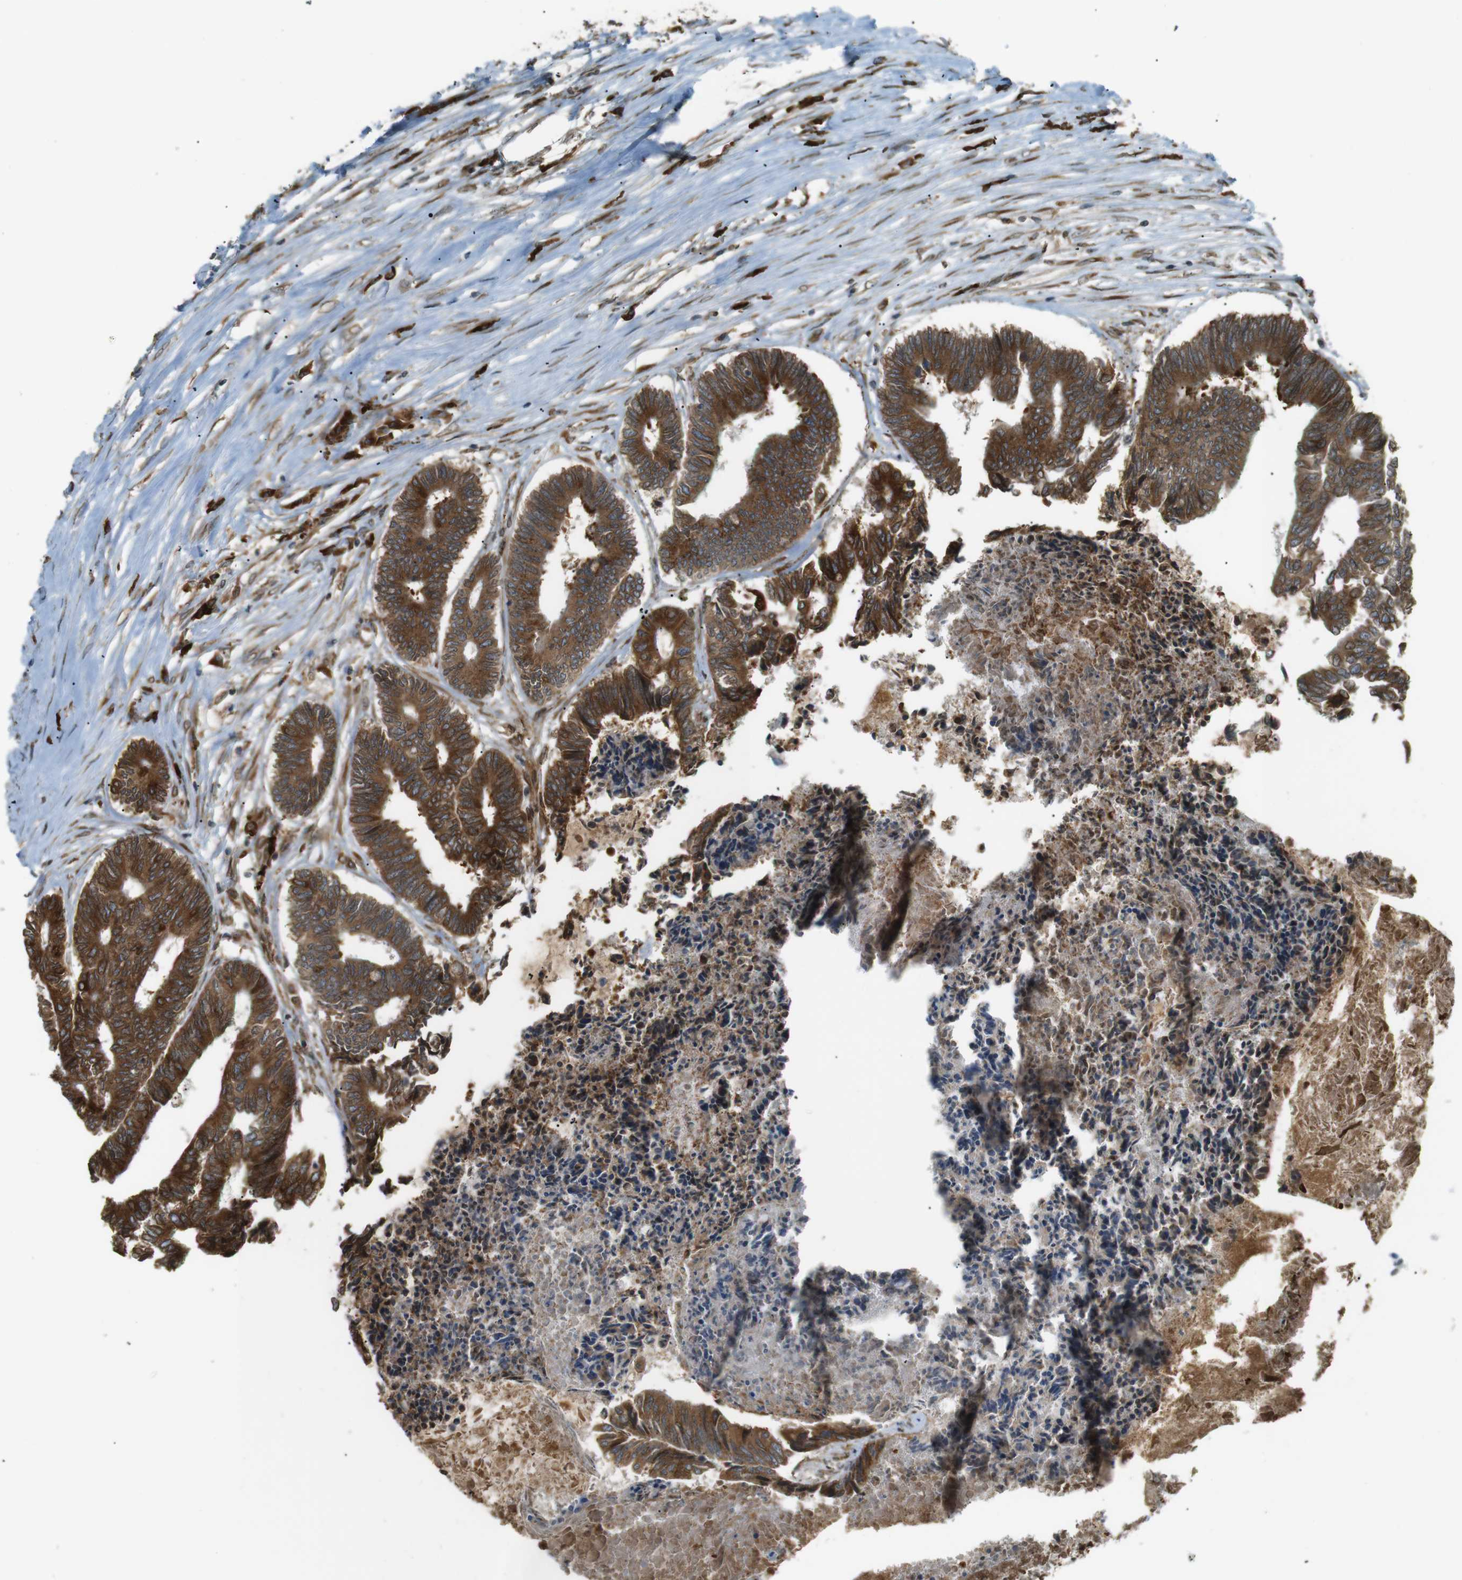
{"staining": {"intensity": "strong", "quantity": ">75%", "location": "cytoplasmic/membranous"}, "tissue": "colorectal cancer", "cell_type": "Tumor cells", "image_type": "cancer", "snomed": [{"axis": "morphology", "description": "Adenocarcinoma, NOS"}, {"axis": "topography", "description": "Rectum"}], "caption": "This photomicrograph demonstrates colorectal cancer stained with IHC to label a protein in brown. The cytoplasmic/membranous of tumor cells show strong positivity for the protein. Nuclei are counter-stained blue.", "gene": "TMED4", "patient": {"sex": "male", "age": 63}}